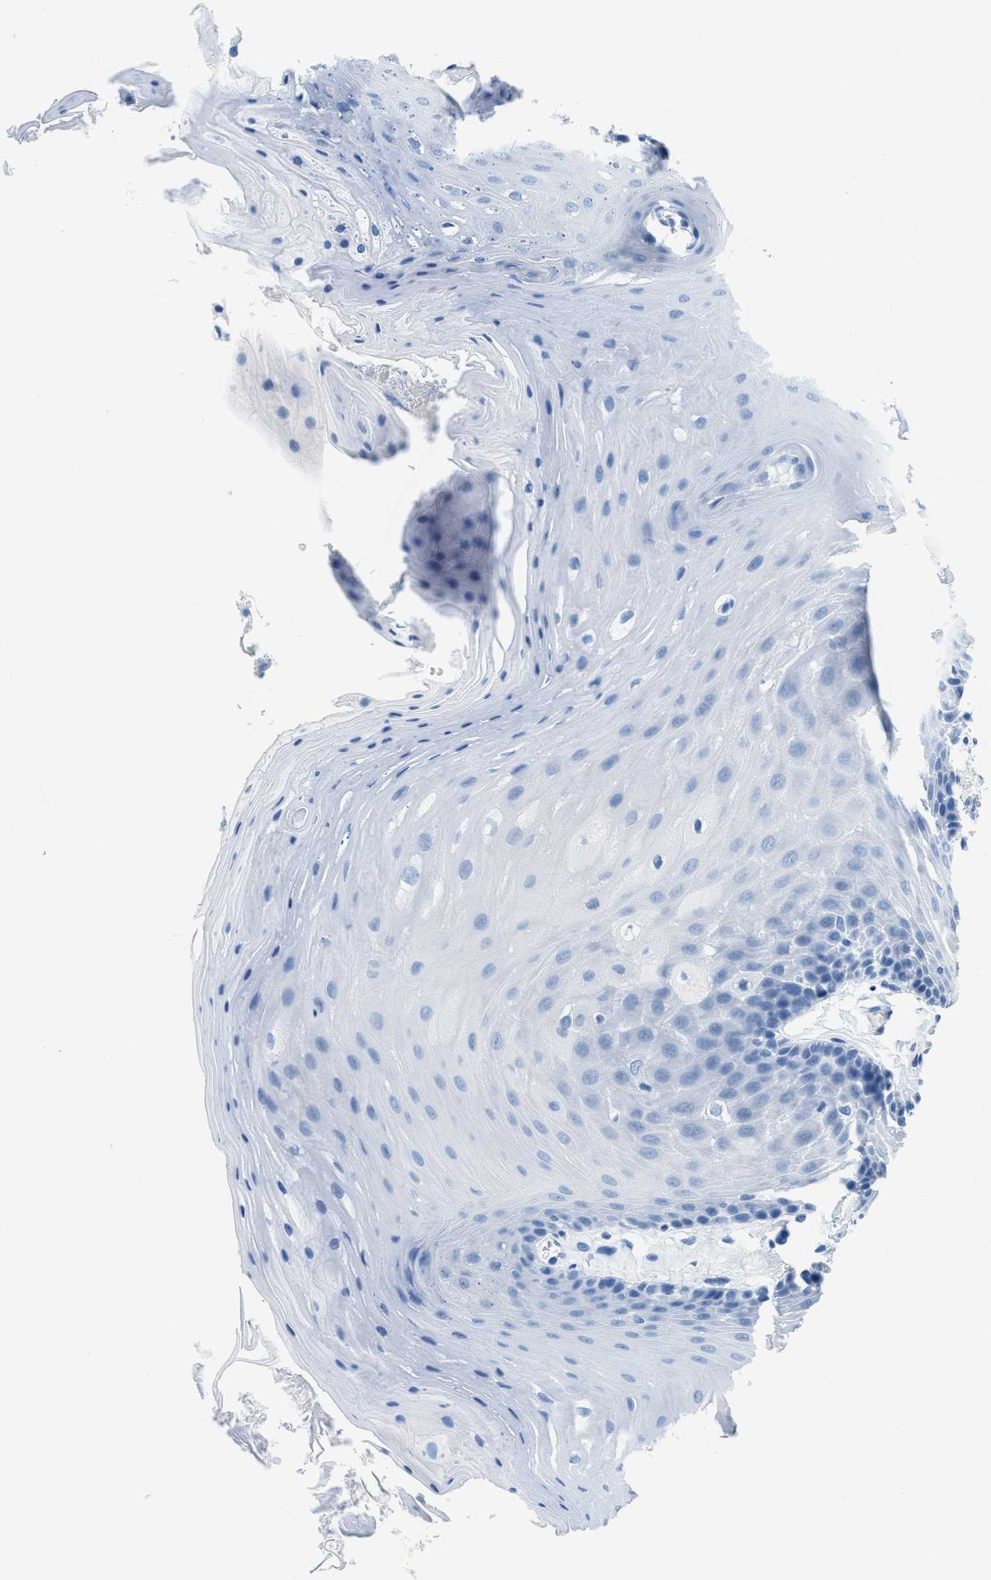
{"staining": {"intensity": "negative", "quantity": "none", "location": "none"}, "tissue": "oral mucosa", "cell_type": "Squamous epithelial cells", "image_type": "normal", "snomed": [{"axis": "morphology", "description": "Normal tissue, NOS"}, {"axis": "morphology", "description": "Squamous cell carcinoma, NOS"}, {"axis": "topography", "description": "Oral tissue"}, {"axis": "topography", "description": "Head-Neck"}], "caption": "Immunohistochemistry micrograph of normal oral mucosa: human oral mucosa stained with DAB (3,3'-diaminobenzidine) demonstrates no significant protein positivity in squamous epithelial cells.", "gene": "MGARP", "patient": {"sex": "male", "age": 71}}